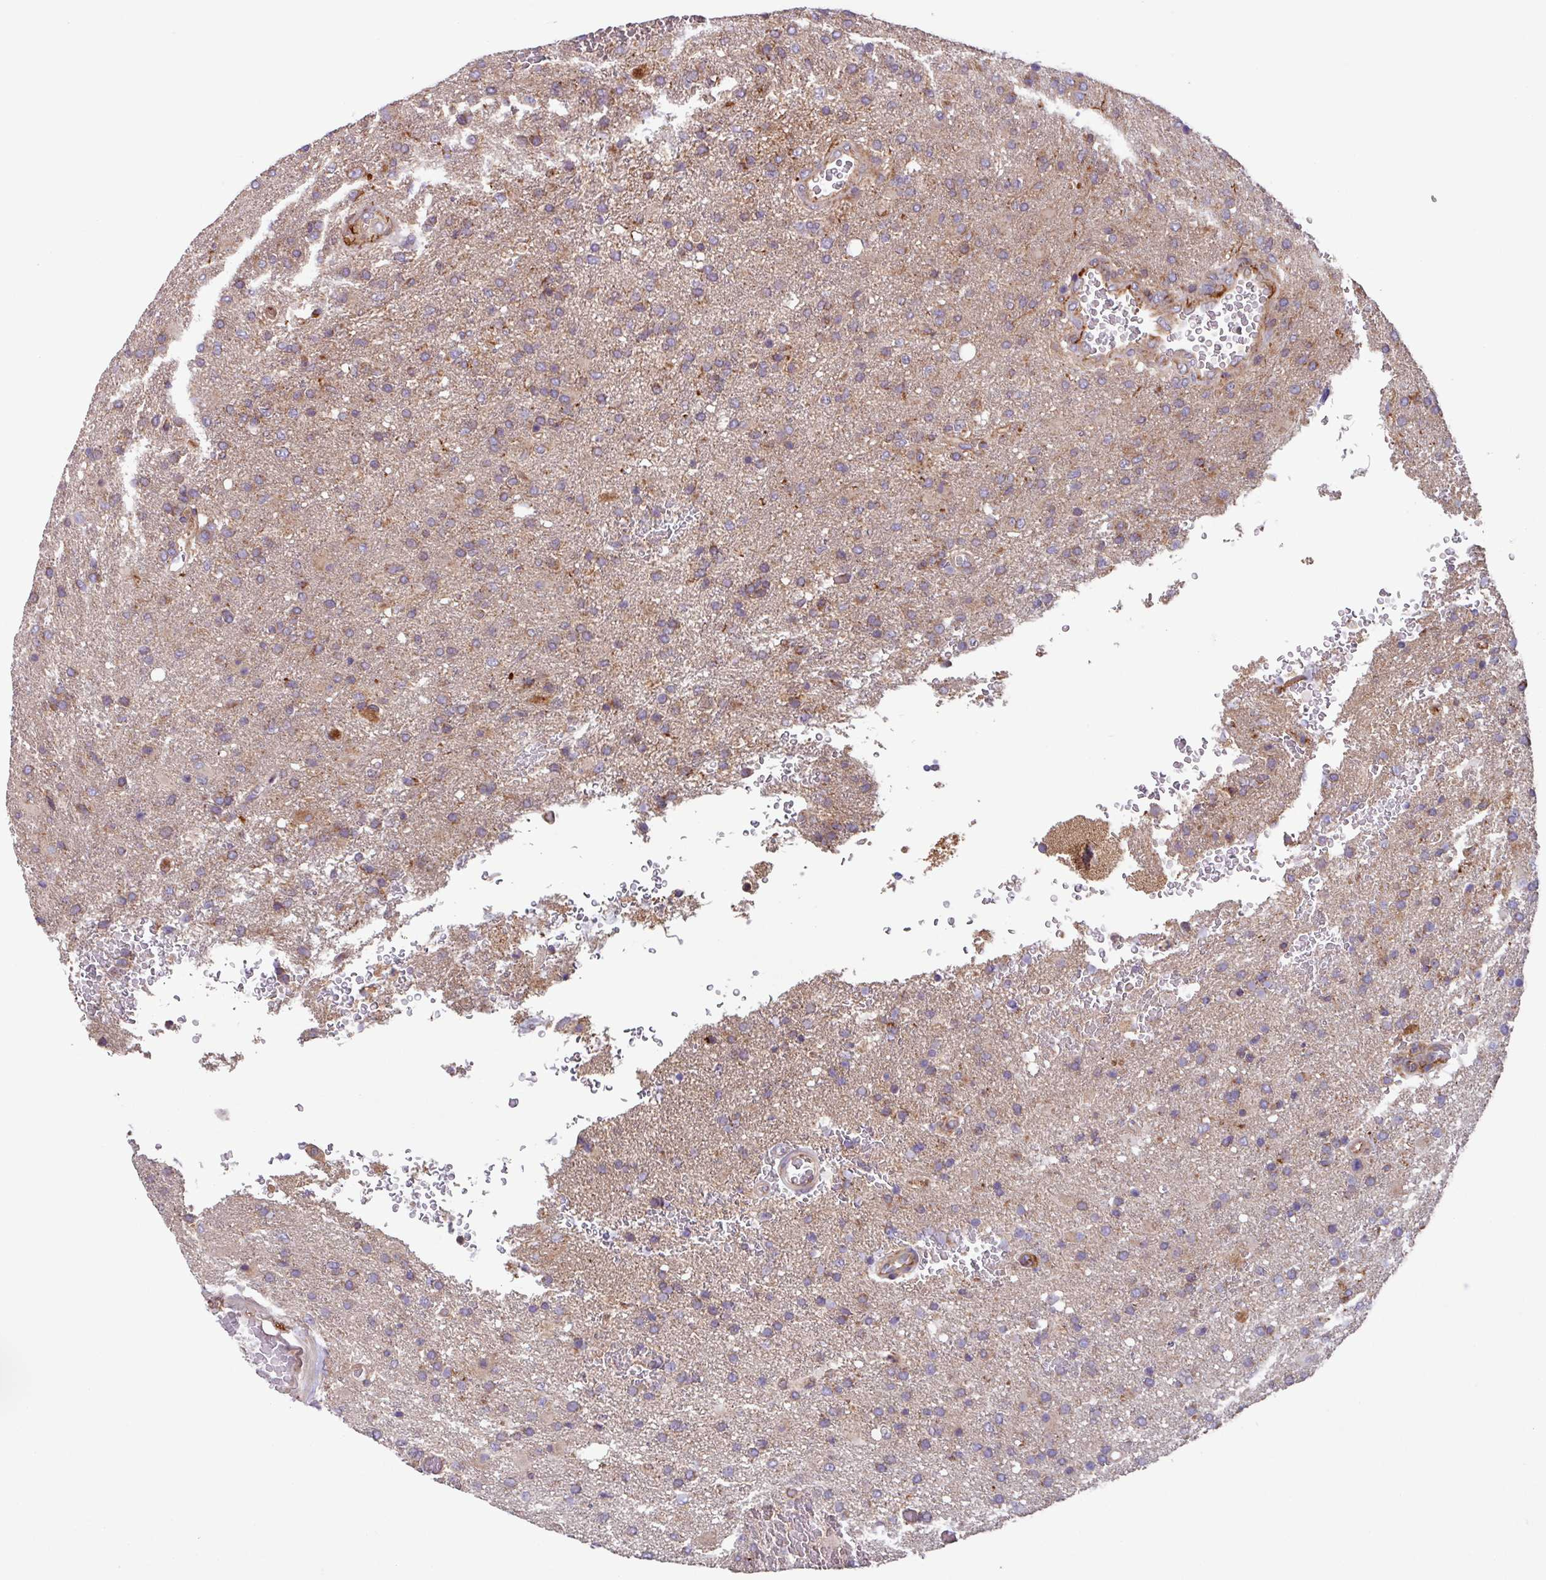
{"staining": {"intensity": "weak", "quantity": ">75%", "location": "cytoplasmic/membranous"}, "tissue": "glioma", "cell_type": "Tumor cells", "image_type": "cancer", "snomed": [{"axis": "morphology", "description": "Glioma, malignant, High grade"}, {"axis": "topography", "description": "Brain"}], "caption": "Glioma stained with a protein marker shows weak staining in tumor cells.", "gene": "PLEKHD1", "patient": {"sex": "female", "age": 74}}